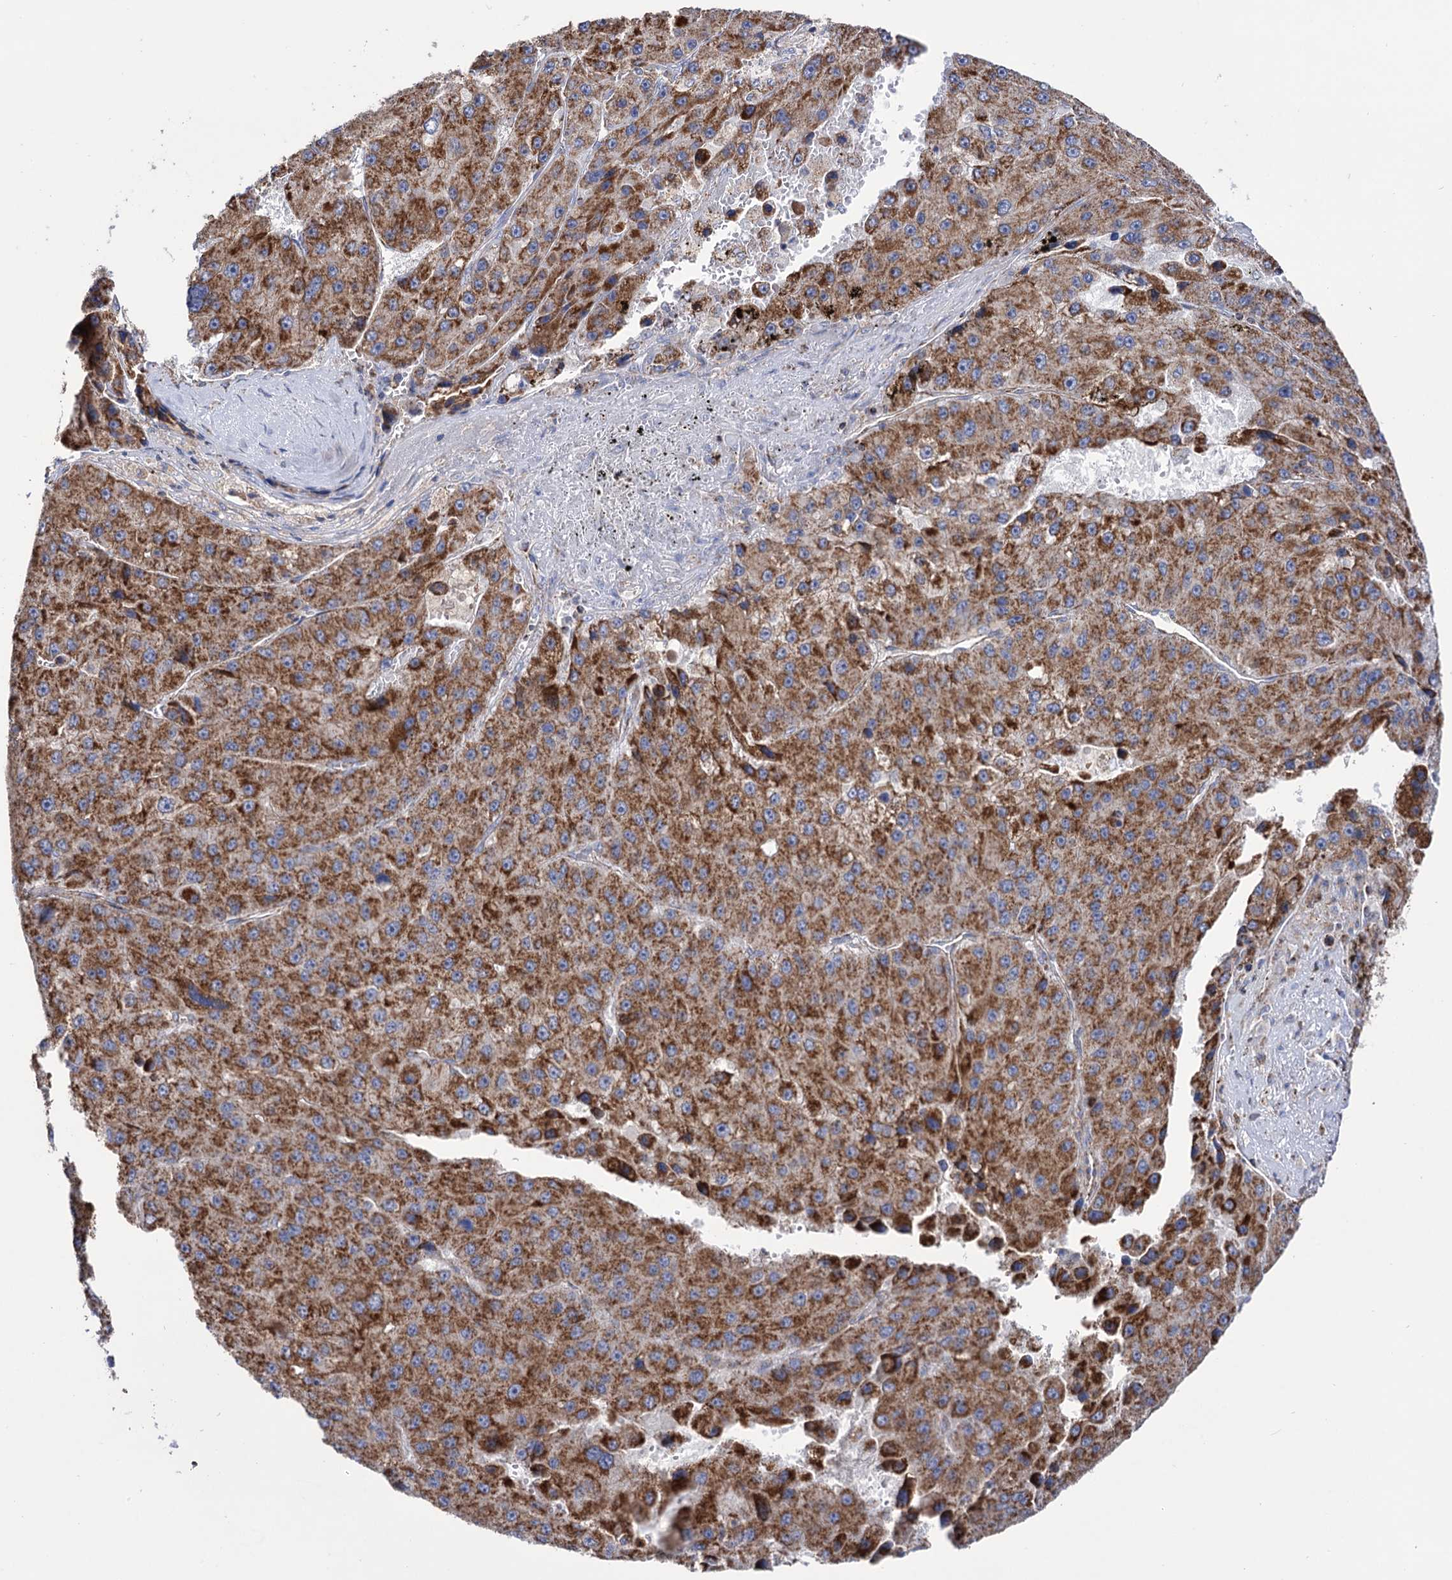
{"staining": {"intensity": "strong", "quantity": ">75%", "location": "cytoplasmic/membranous"}, "tissue": "liver cancer", "cell_type": "Tumor cells", "image_type": "cancer", "snomed": [{"axis": "morphology", "description": "Carcinoma, Hepatocellular, NOS"}, {"axis": "topography", "description": "Liver"}], "caption": "IHC photomicrograph of human liver hepatocellular carcinoma stained for a protein (brown), which reveals high levels of strong cytoplasmic/membranous positivity in approximately >75% of tumor cells.", "gene": "ABHD10", "patient": {"sex": "female", "age": 73}}